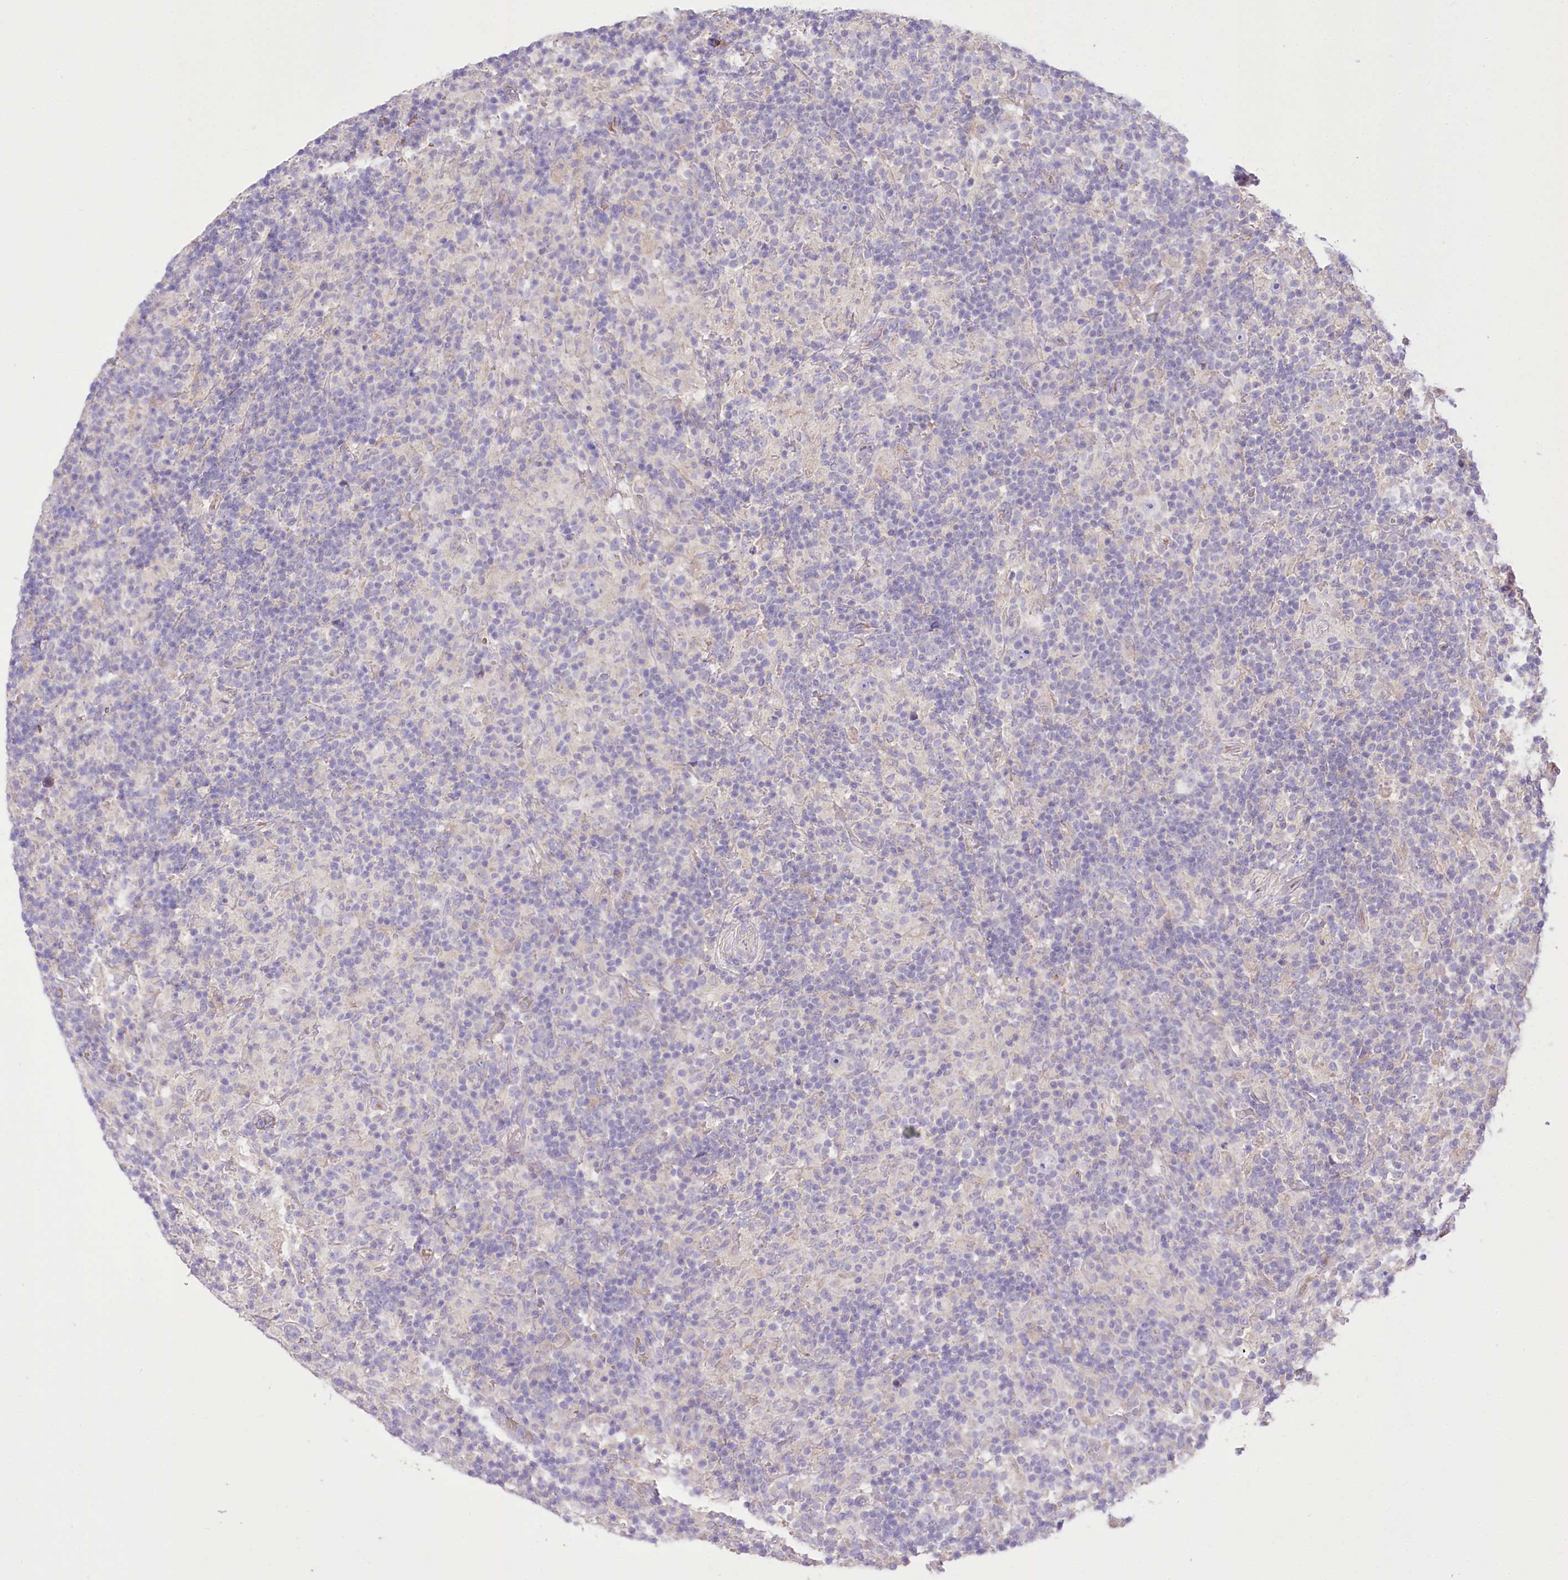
{"staining": {"intensity": "negative", "quantity": "none", "location": "none"}, "tissue": "lymphoma", "cell_type": "Tumor cells", "image_type": "cancer", "snomed": [{"axis": "morphology", "description": "Hodgkin's disease, NOS"}, {"axis": "topography", "description": "Lymph node"}], "caption": "Human Hodgkin's disease stained for a protein using IHC exhibits no positivity in tumor cells.", "gene": "PRSS53", "patient": {"sex": "male", "age": 70}}